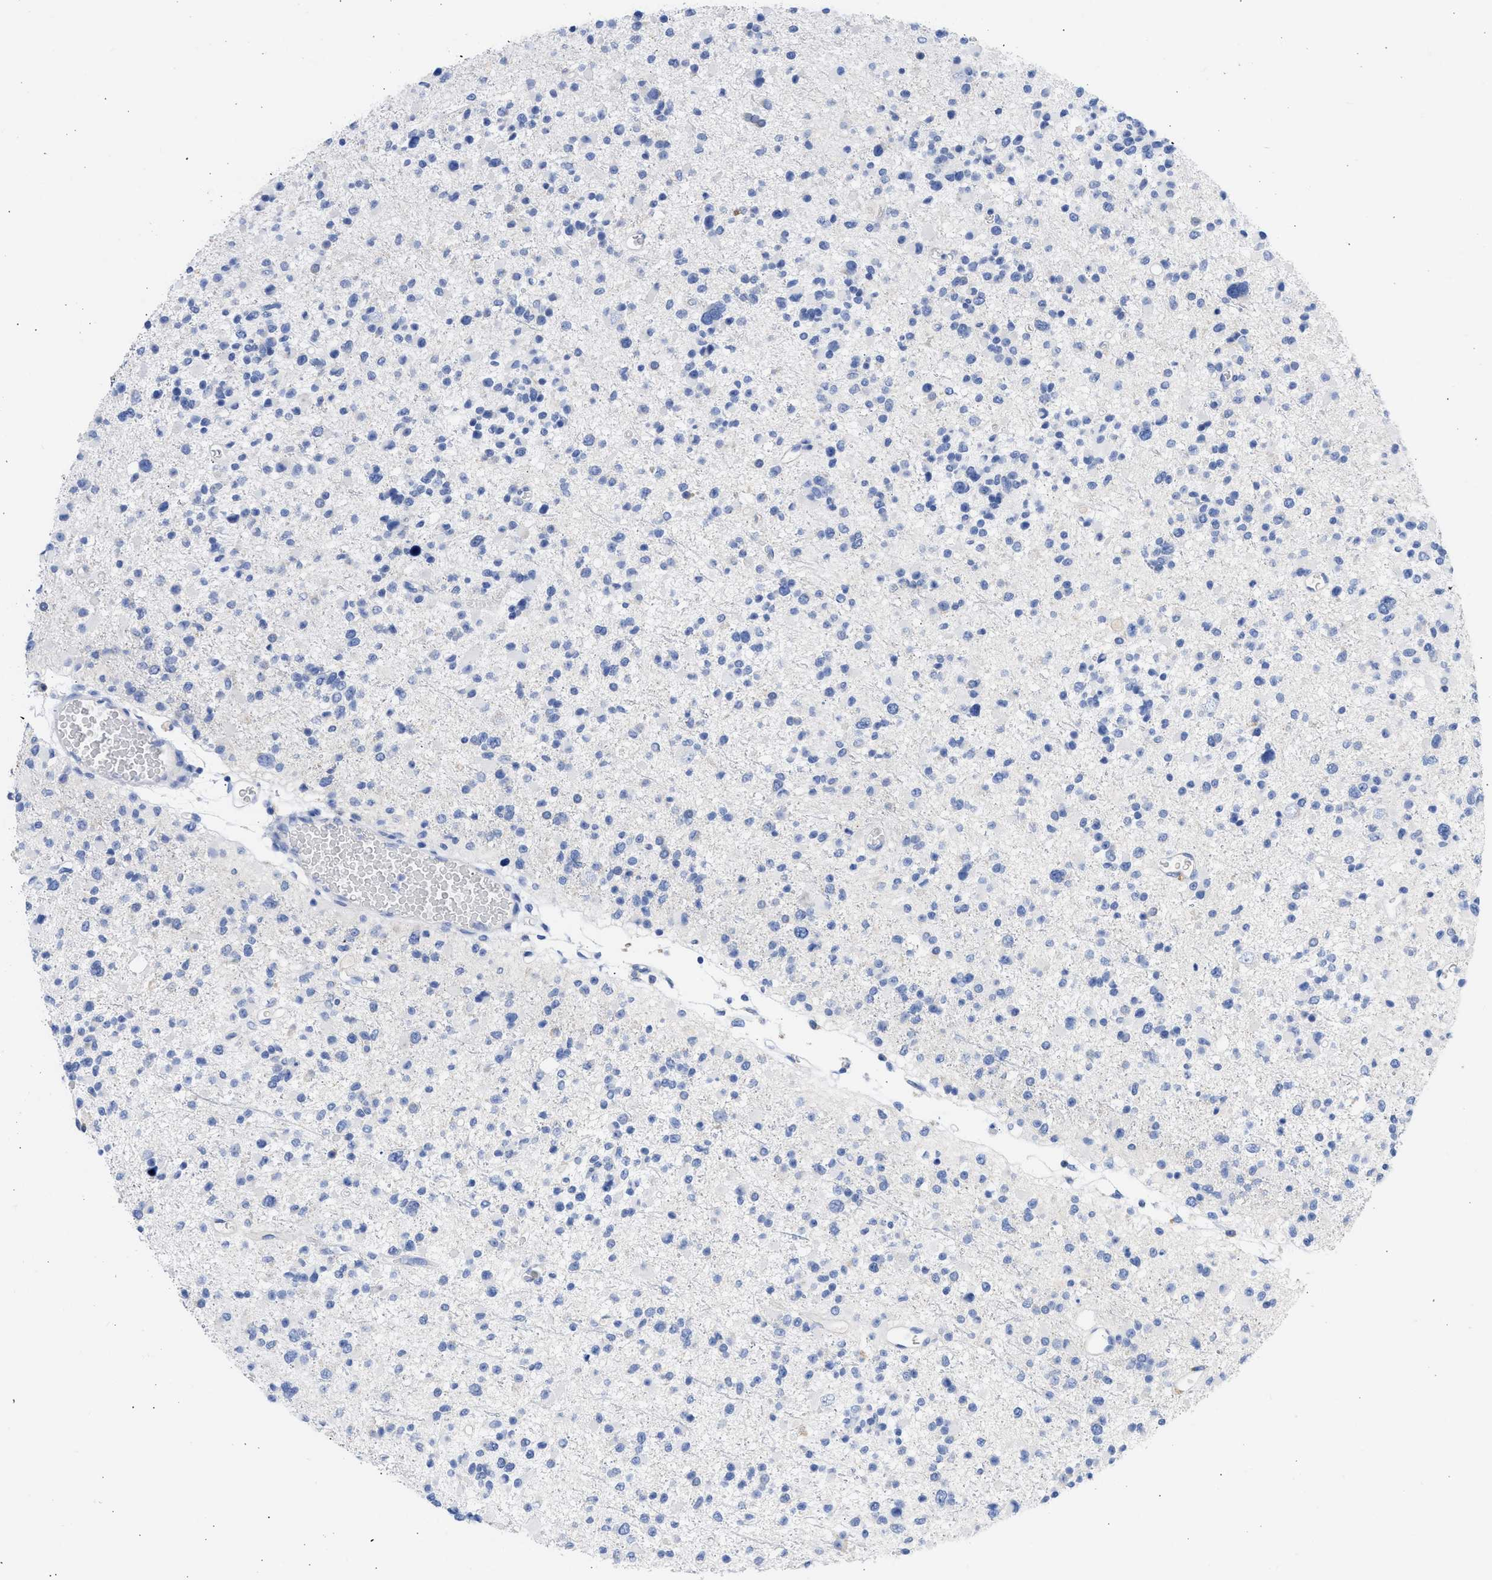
{"staining": {"intensity": "negative", "quantity": "none", "location": "none"}, "tissue": "glioma", "cell_type": "Tumor cells", "image_type": "cancer", "snomed": [{"axis": "morphology", "description": "Glioma, malignant, Low grade"}, {"axis": "topography", "description": "Brain"}], "caption": "Immunohistochemistry (IHC) of low-grade glioma (malignant) displays no positivity in tumor cells. Nuclei are stained in blue.", "gene": "RSPH1", "patient": {"sex": "female", "age": 22}}